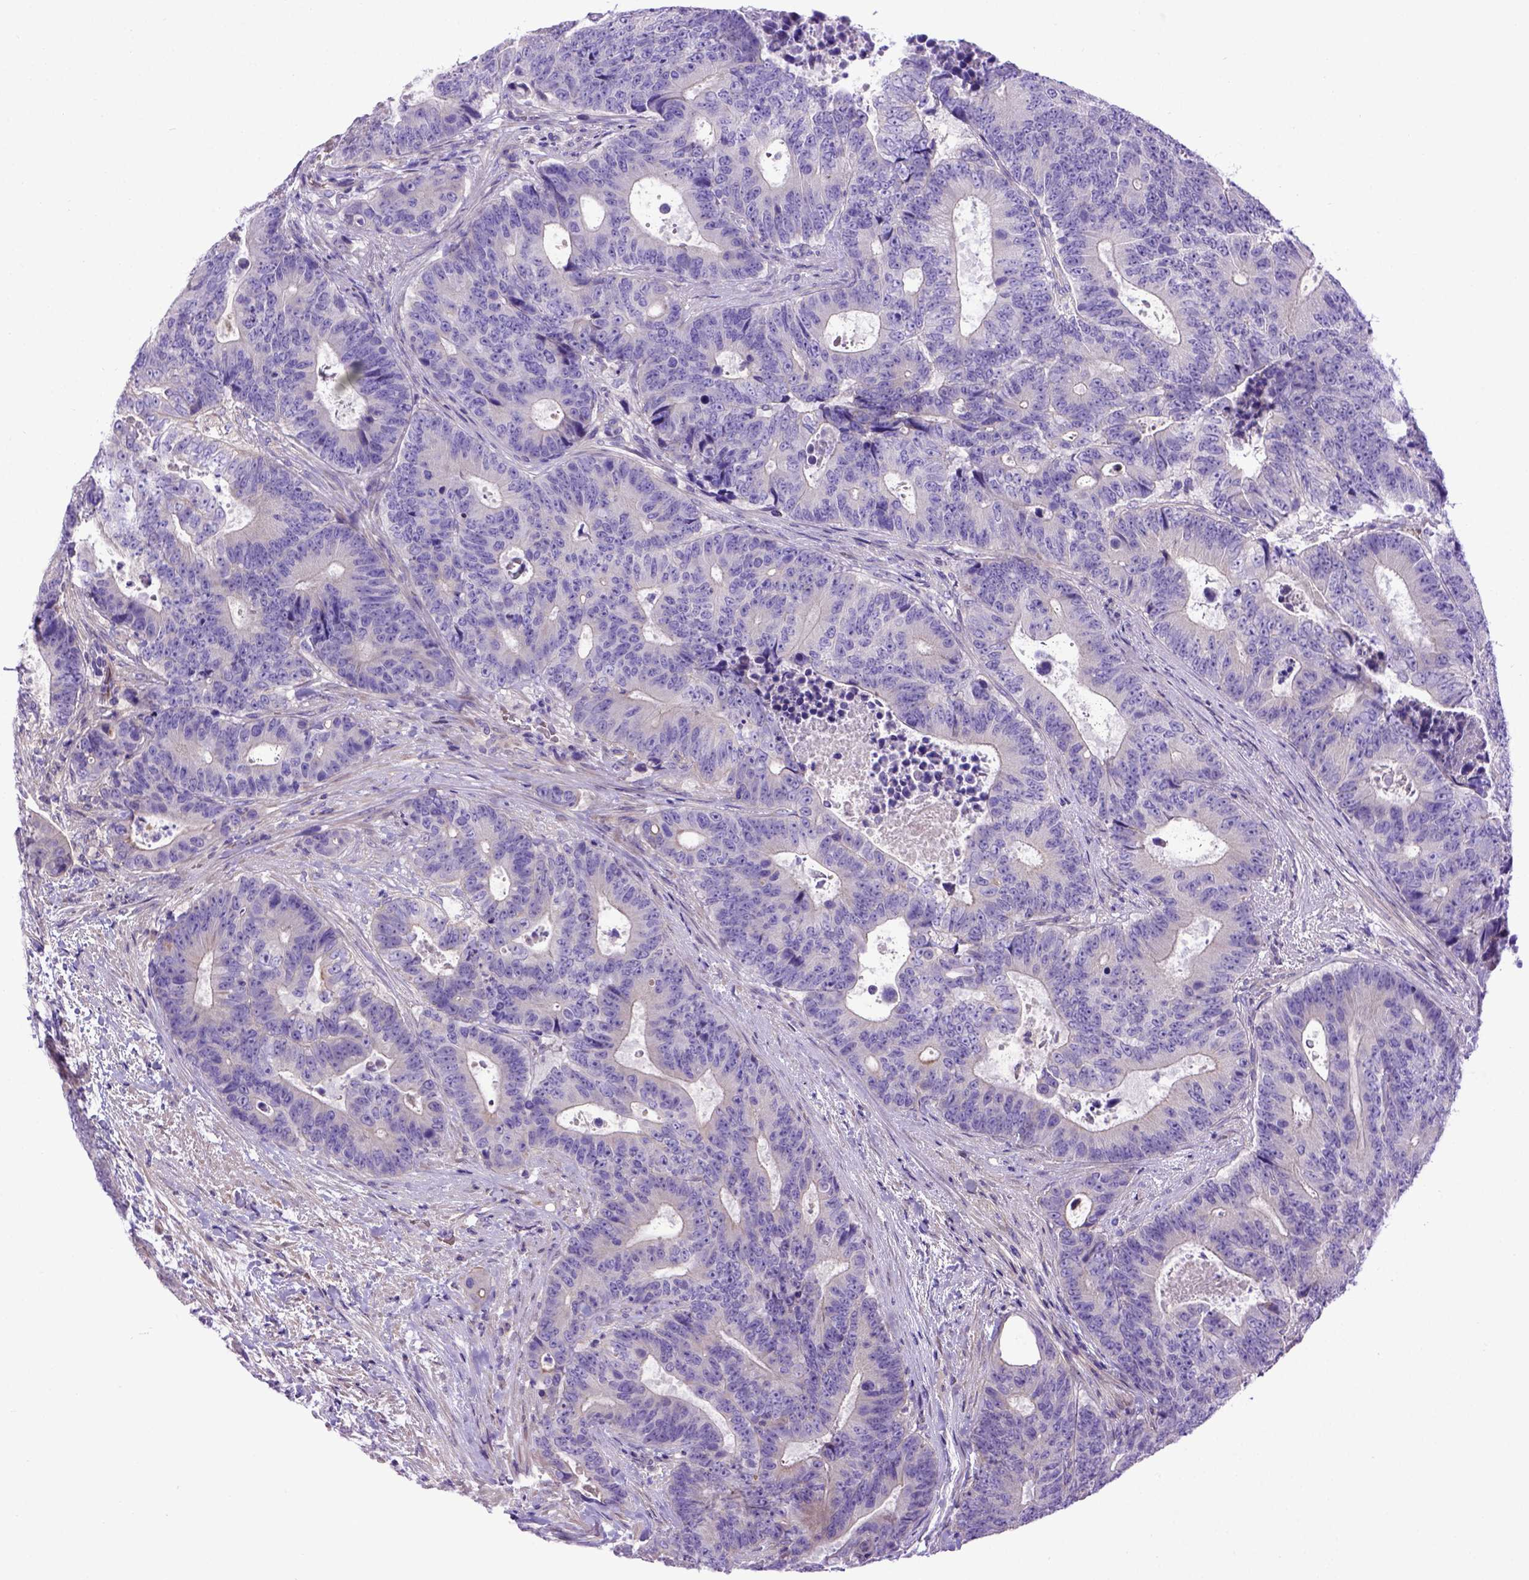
{"staining": {"intensity": "negative", "quantity": "none", "location": "none"}, "tissue": "colorectal cancer", "cell_type": "Tumor cells", "image_type": "cancer", "snomed": [{"axis": "morphology", "description": "Adenocarcinoma, NOS"}, {"axis": "topography", "description": "Colon"}], "caption": "Immunohistochemical staining of human colorectal cancer (adenocarcinoma) exhibits no significant expression in tumor cells. (Immunohistochemistry, brightfield microscopy, high magnification).", "gene": "ADAM12", "patient": {"sex": "female", "age": 48}}